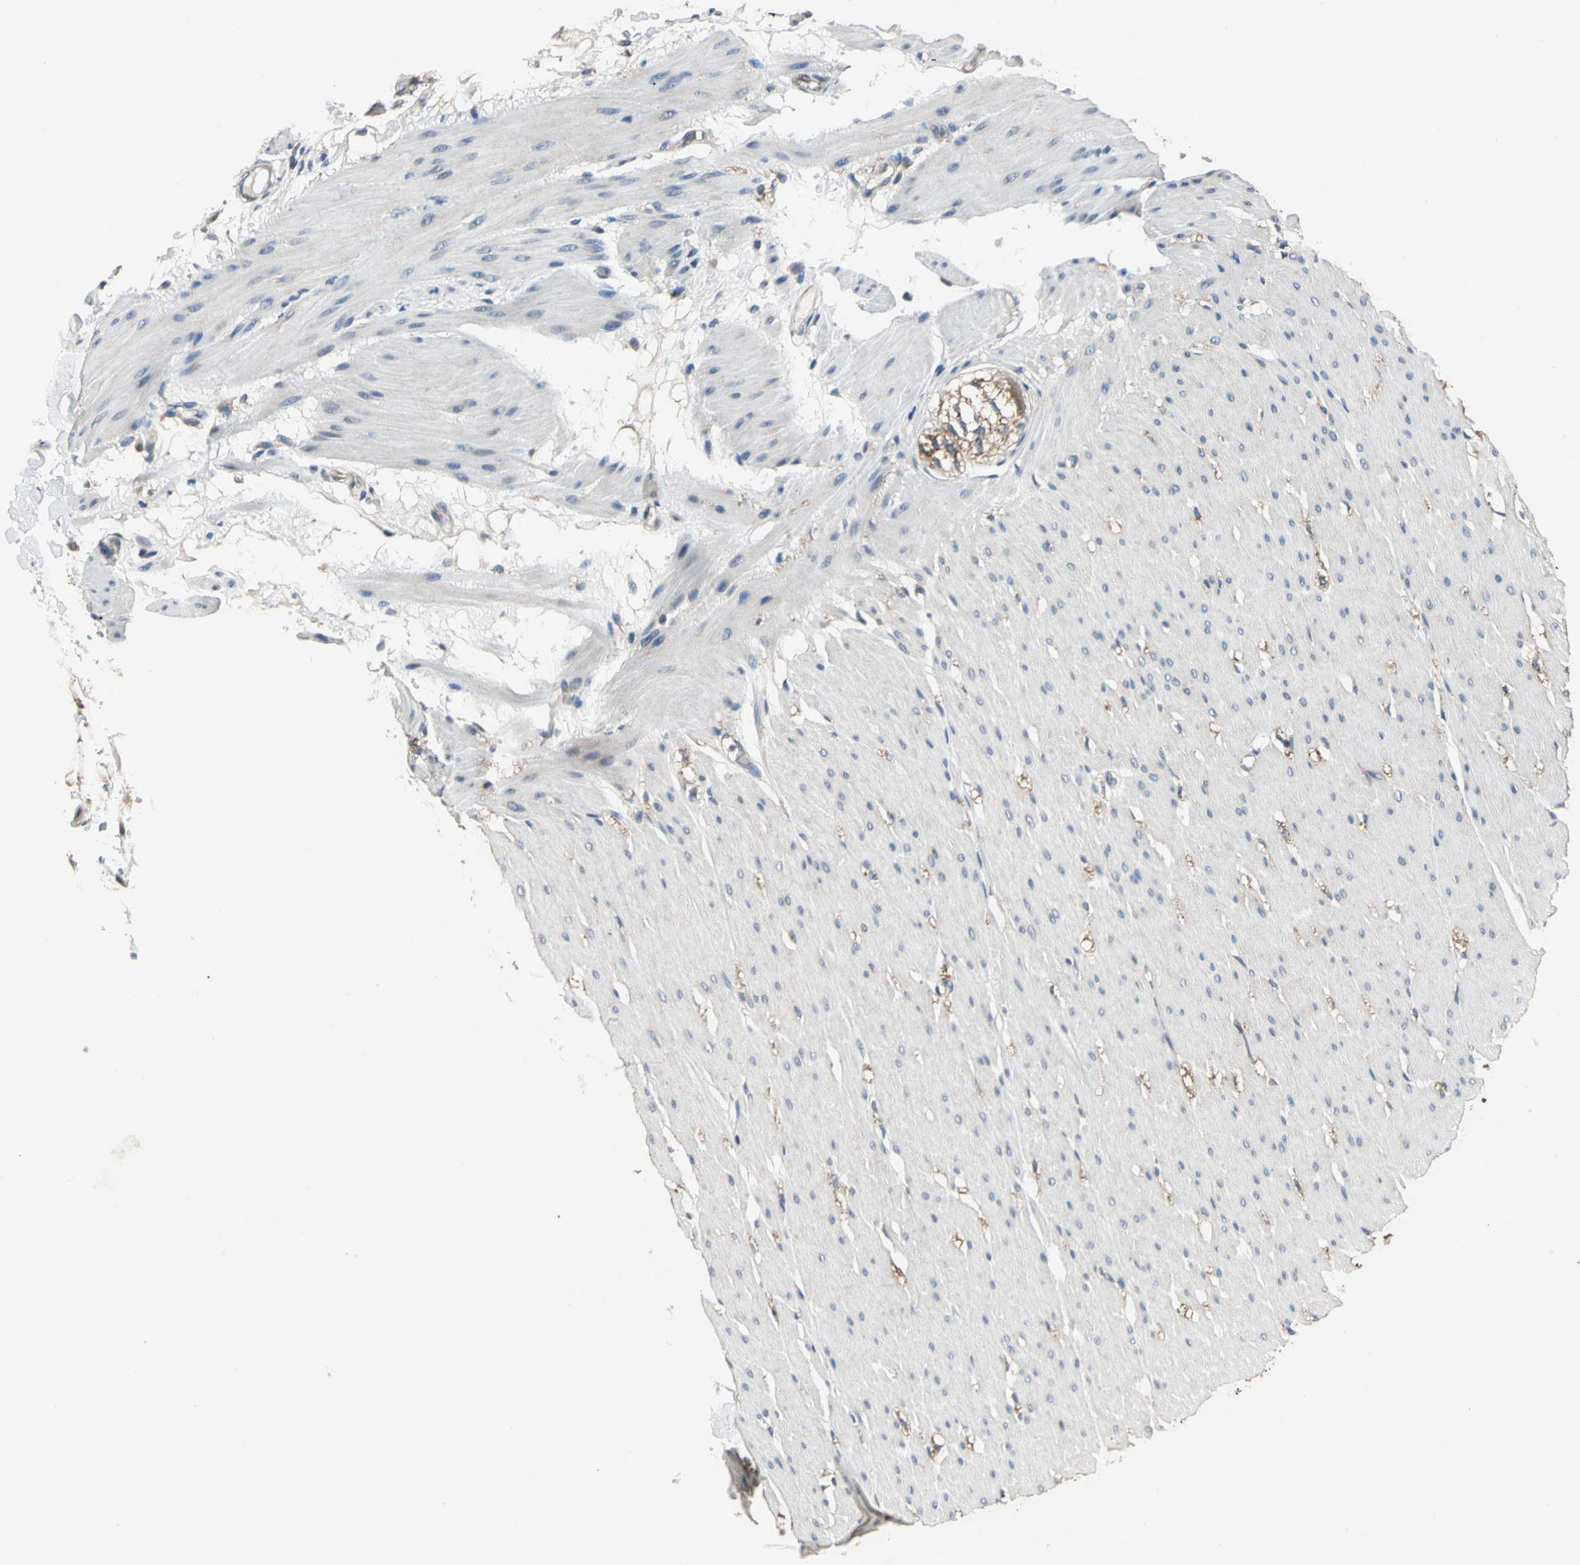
{"staining": {"intensity": "negative", "quantity": "none", "location": "none"}, "tissue": "smooth muscle", "cell_type": "Smooth muscle cells", "image_type": "normal", "snomed": [{"axis": "morphology", "description": "Normal tissue, NOS"}, {"axis": "topography", "description": "Smooth muscle"}, {"axis": "topography", "description": "Colon"}], "caption": "Immunohistochemistry (IHC) of normal human smooth muscle demonstrates no positivity in smooth muscle cells.", "gene": "IRF3", "patient": {"sex": "male", "age": 67}}